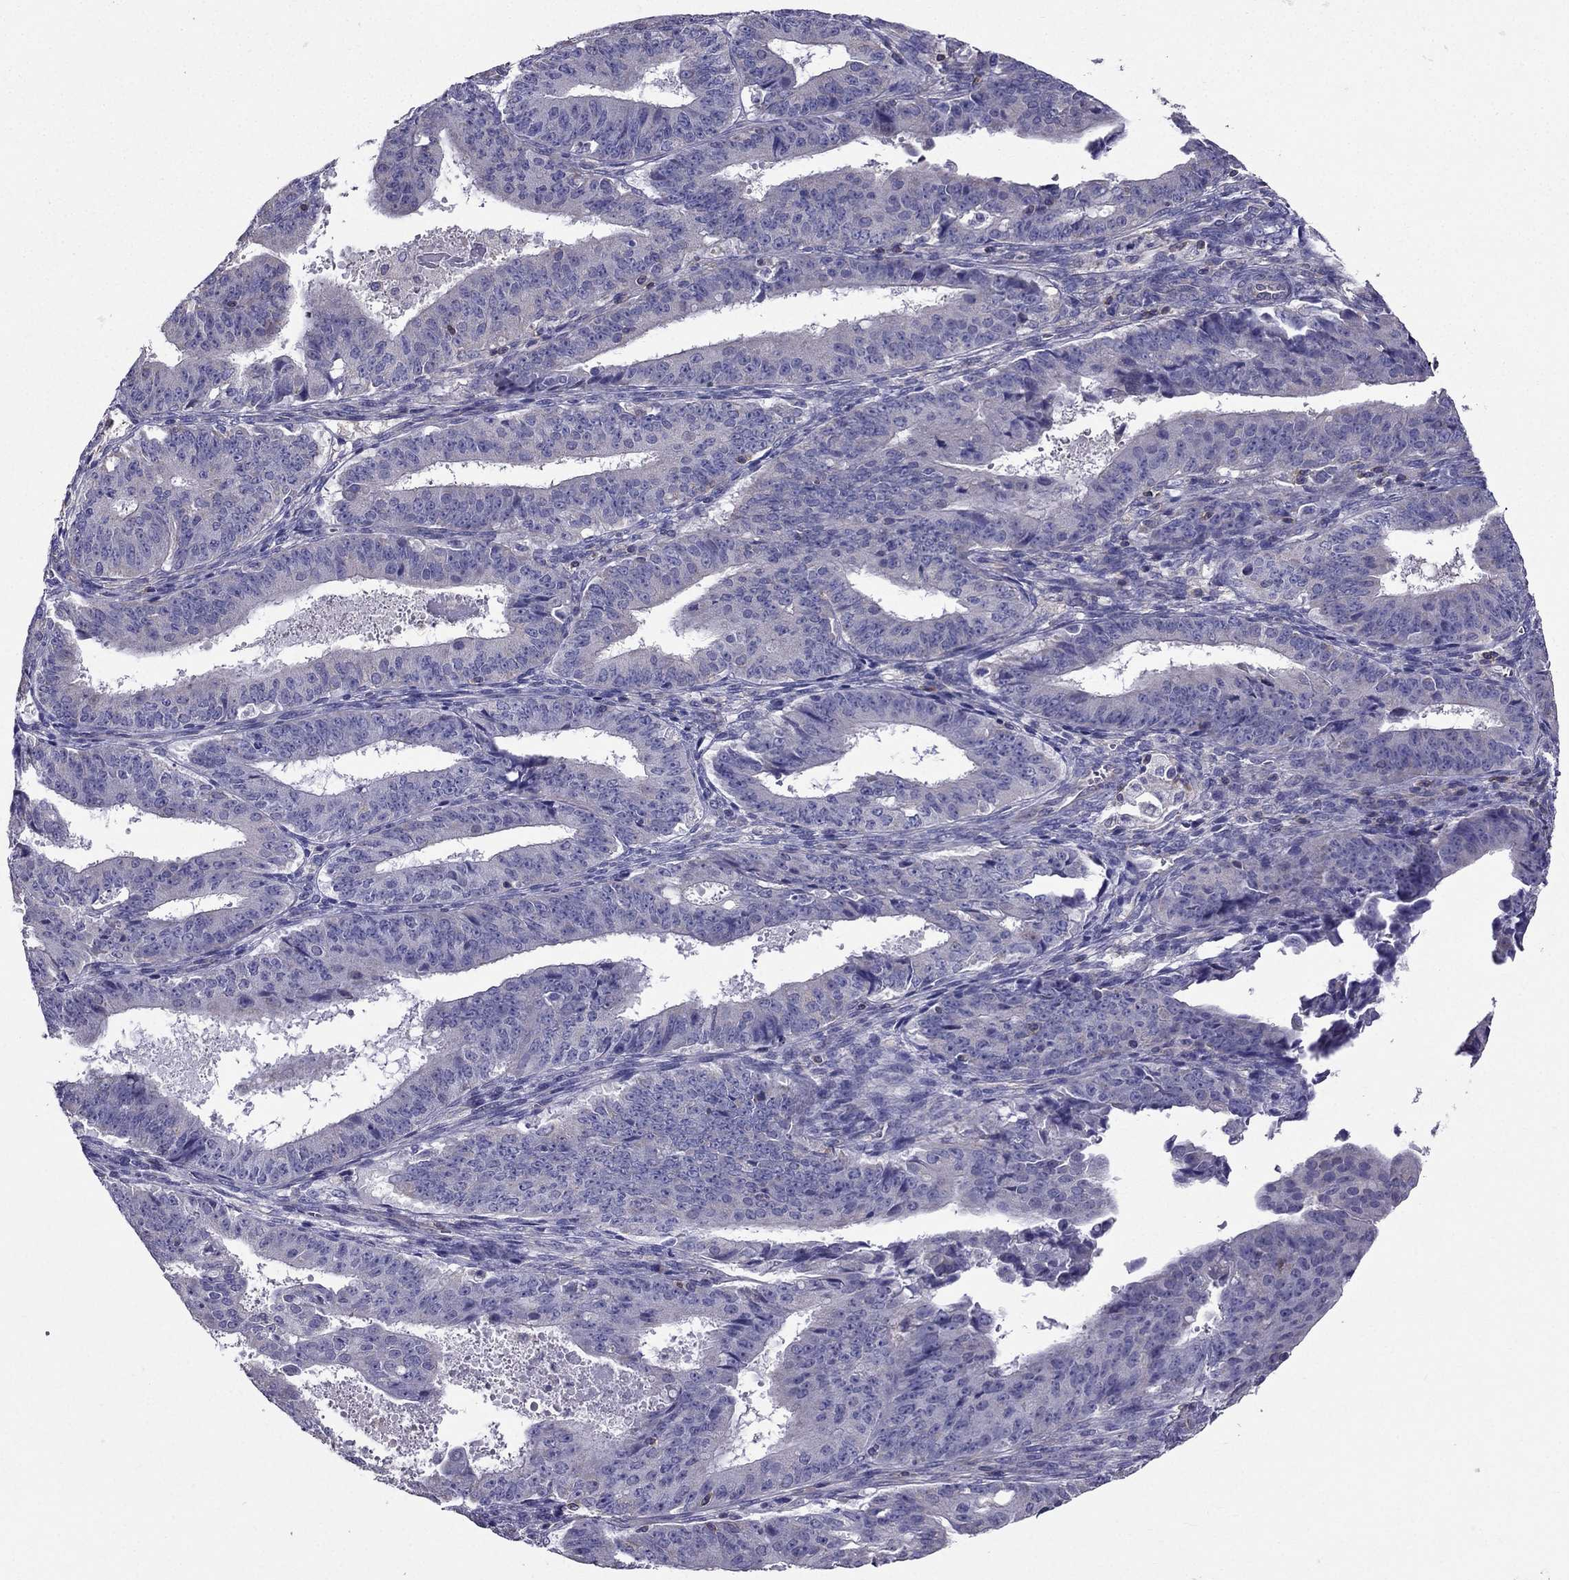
{"staining": {"intensity": "negative", "quantity": "none", "location": "none"}, "tissue": "ovarian cancer", "cell_type": "Tumor cells", "image_type": "cancer", "snomed": [{"axis": "morphology", "description": "Carcinoma, endometroid"}, {"axis": "topography", "description": "Ovary"}], "caption": "Immunohistochemistry (IHC) photomicrograph of neoplastic tissue: human ovarian cancer (endometroid carcinoma) stained with DAB demonstrates no significant protein positivity in tumor cells.", "gene": "AAK1", "patient": {"sex": "female", "age": 42}}